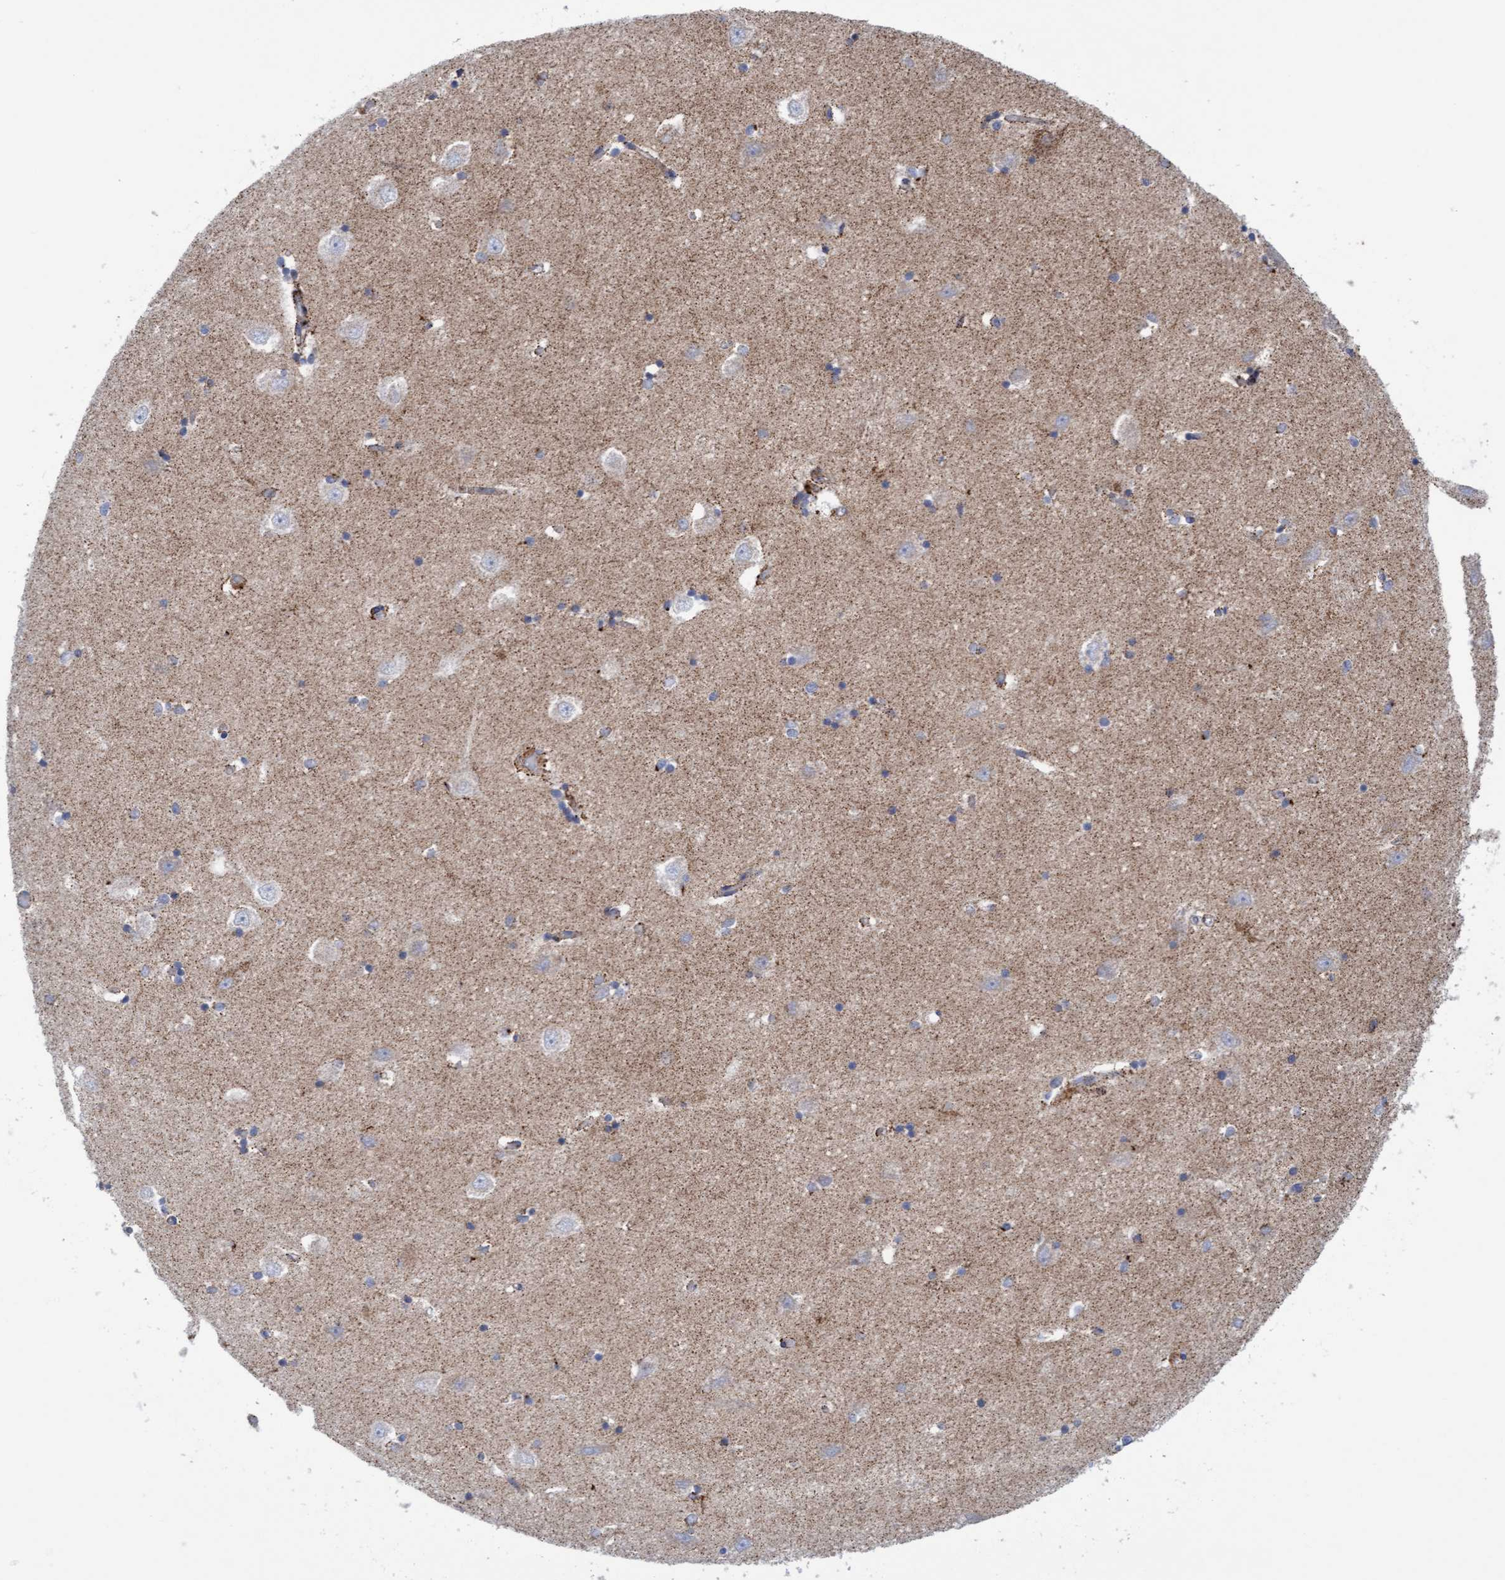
{"staining": {"intensity": "moderate", "quantity": "25%-75%", "location": "cytoplasmic/membranous"}, "tissue": "hippocampus", "cell_type": "Glial cells", "image_type": "normal", "snomed": [{"axis": "morphology", "description": "Normal tissue, NOS"}, {"axis": "topography", "description": "Hippocampus"}], "caption": "Protein expression analysis of normal human hippocampus reveals moderate cytoplasmic/membranous positivity in about 25%-75% of glial cells. The staining is performed using DAB (3,3'-diaminobenzidine) brown chromogen to label protein expression. The nuclei are counter-stained blue using hematoxylin.", "gene": "GGTA1", "patient": {"sex": "male", "age": 45}}